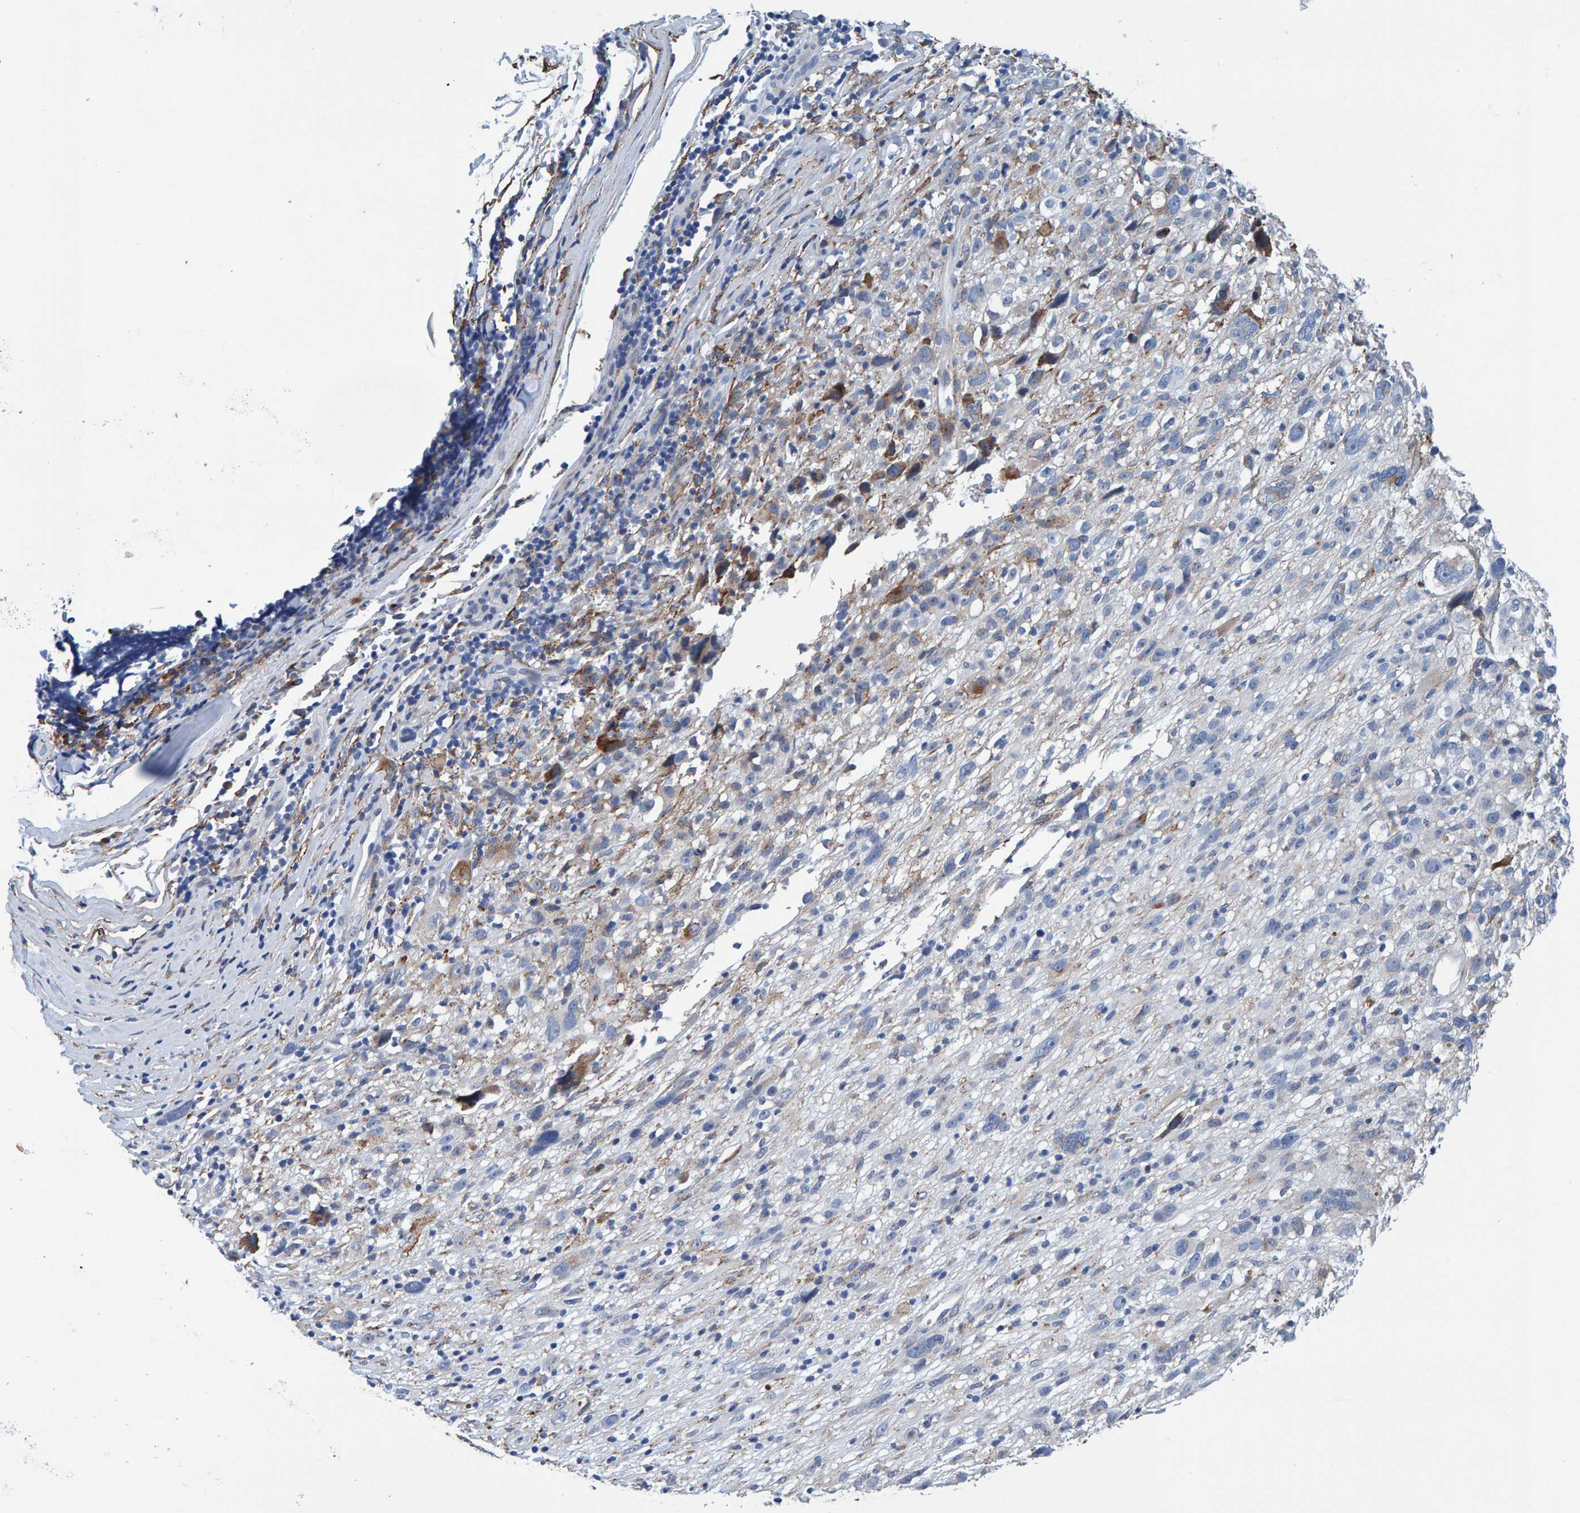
{"staining": {"intensity": "negative", "quantity": "none", "location": "none"}, "tissue": "melanoma", "cell_type": "Tumor cells", "image_type": "cancer", "snomed": [{"axis": "morphology", "description": "Malignant melanoma, NOS"}, {"axis": "topography", "description": "Skin"}], "caption": "Protein analysis of melanoma shows no significant expression in tumor cells.", "gene": "LRP1", "patient": {"sex": "female", "age": 55}}